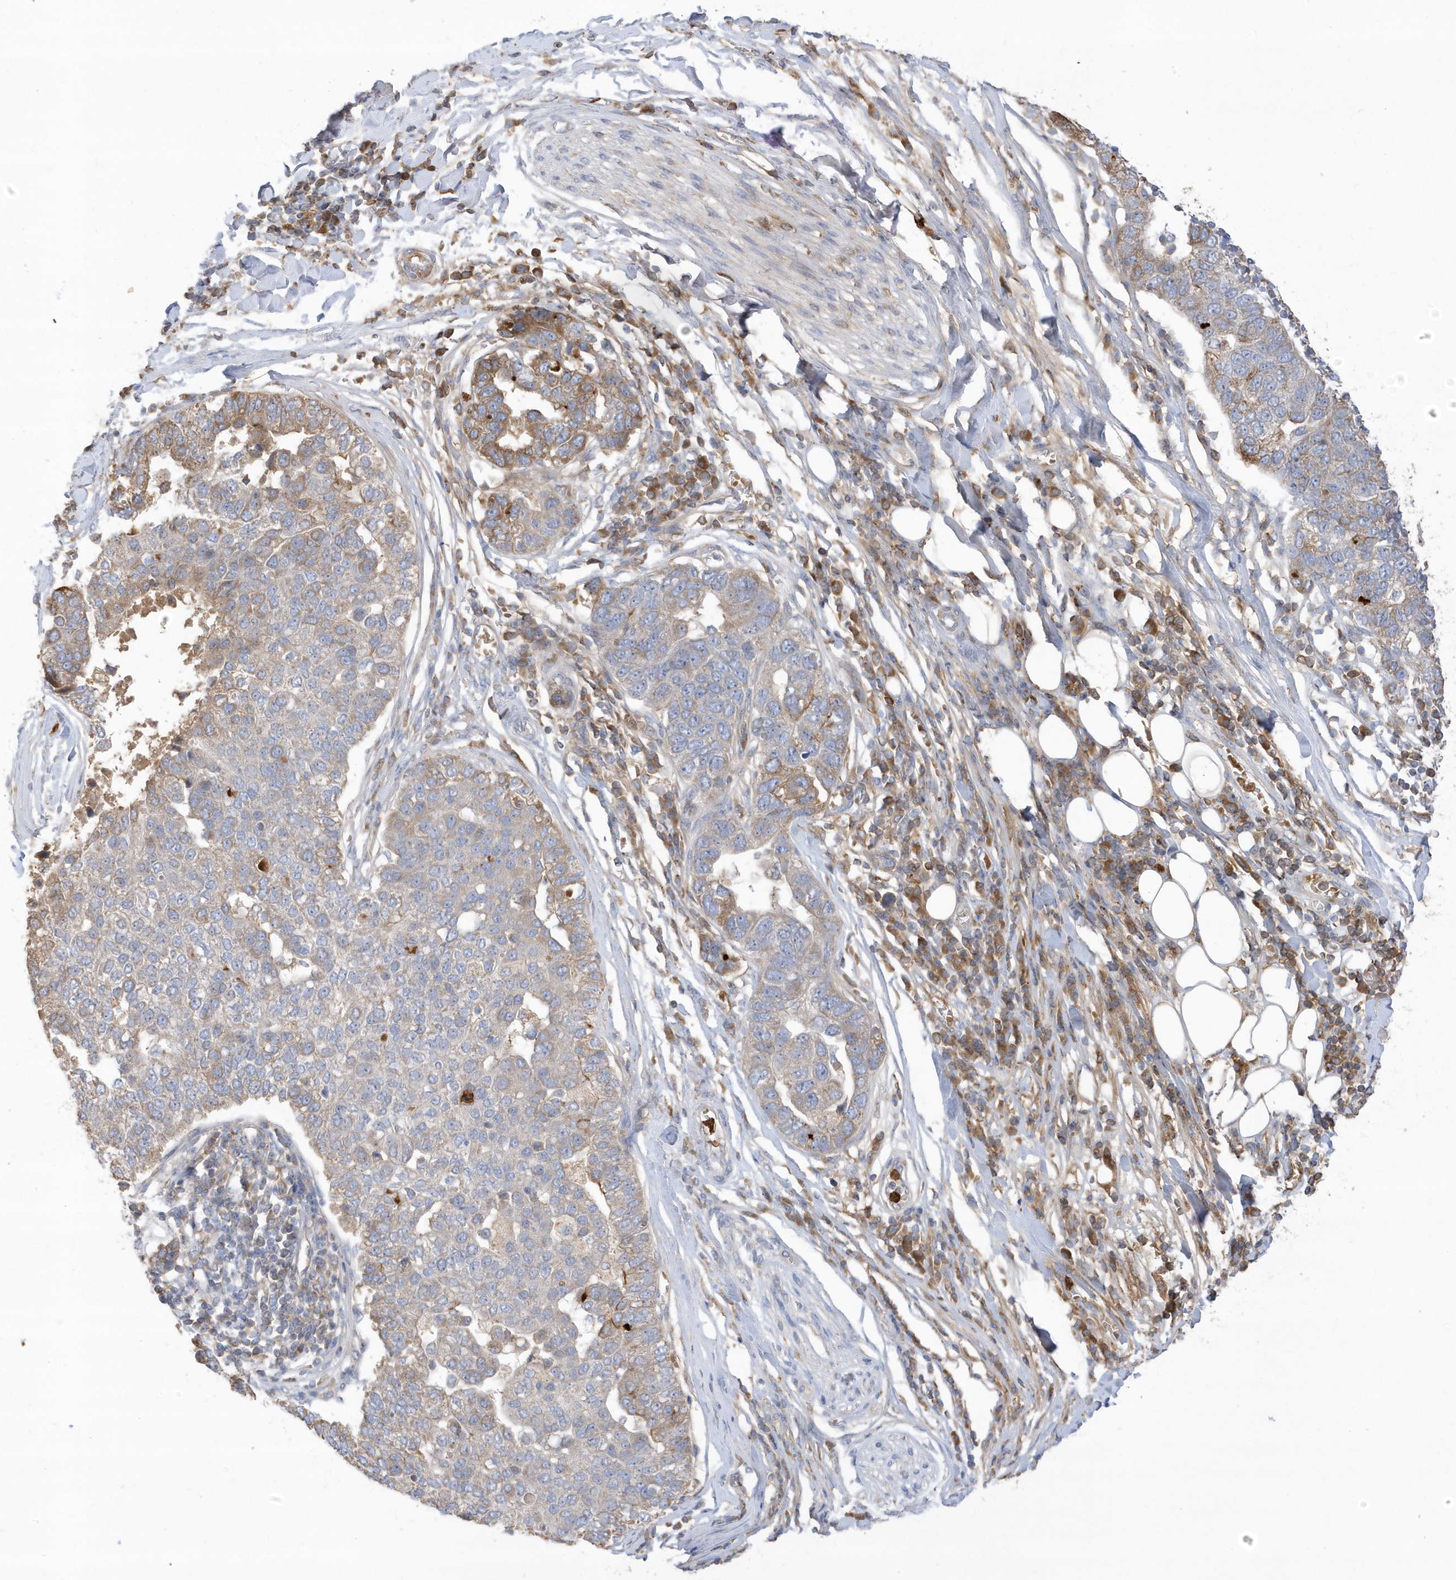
{"staining": {"intensity": "moderate", "quantity": "<25%", "location": "cytoplasmic/membranous"}, "tissue": "pancreatic cancer", "cell_type": "Tumor cells", "image_type": "cancer", "snomed": [{"axis": "morphology", "description": "Adenocarcinoma, NOS"}, {"axis": "topography", "description": "Pancreas"}], "caption": "IHC image of human pancreatic cancer (adenocarcinoma) stained for a protein (brown), which exhibits low levels of moderate cytoplasmic/membranous staining in about <25% of tumor cells.", "gene": "DPP9", "patient": {"sex": "female", "age": 61}}